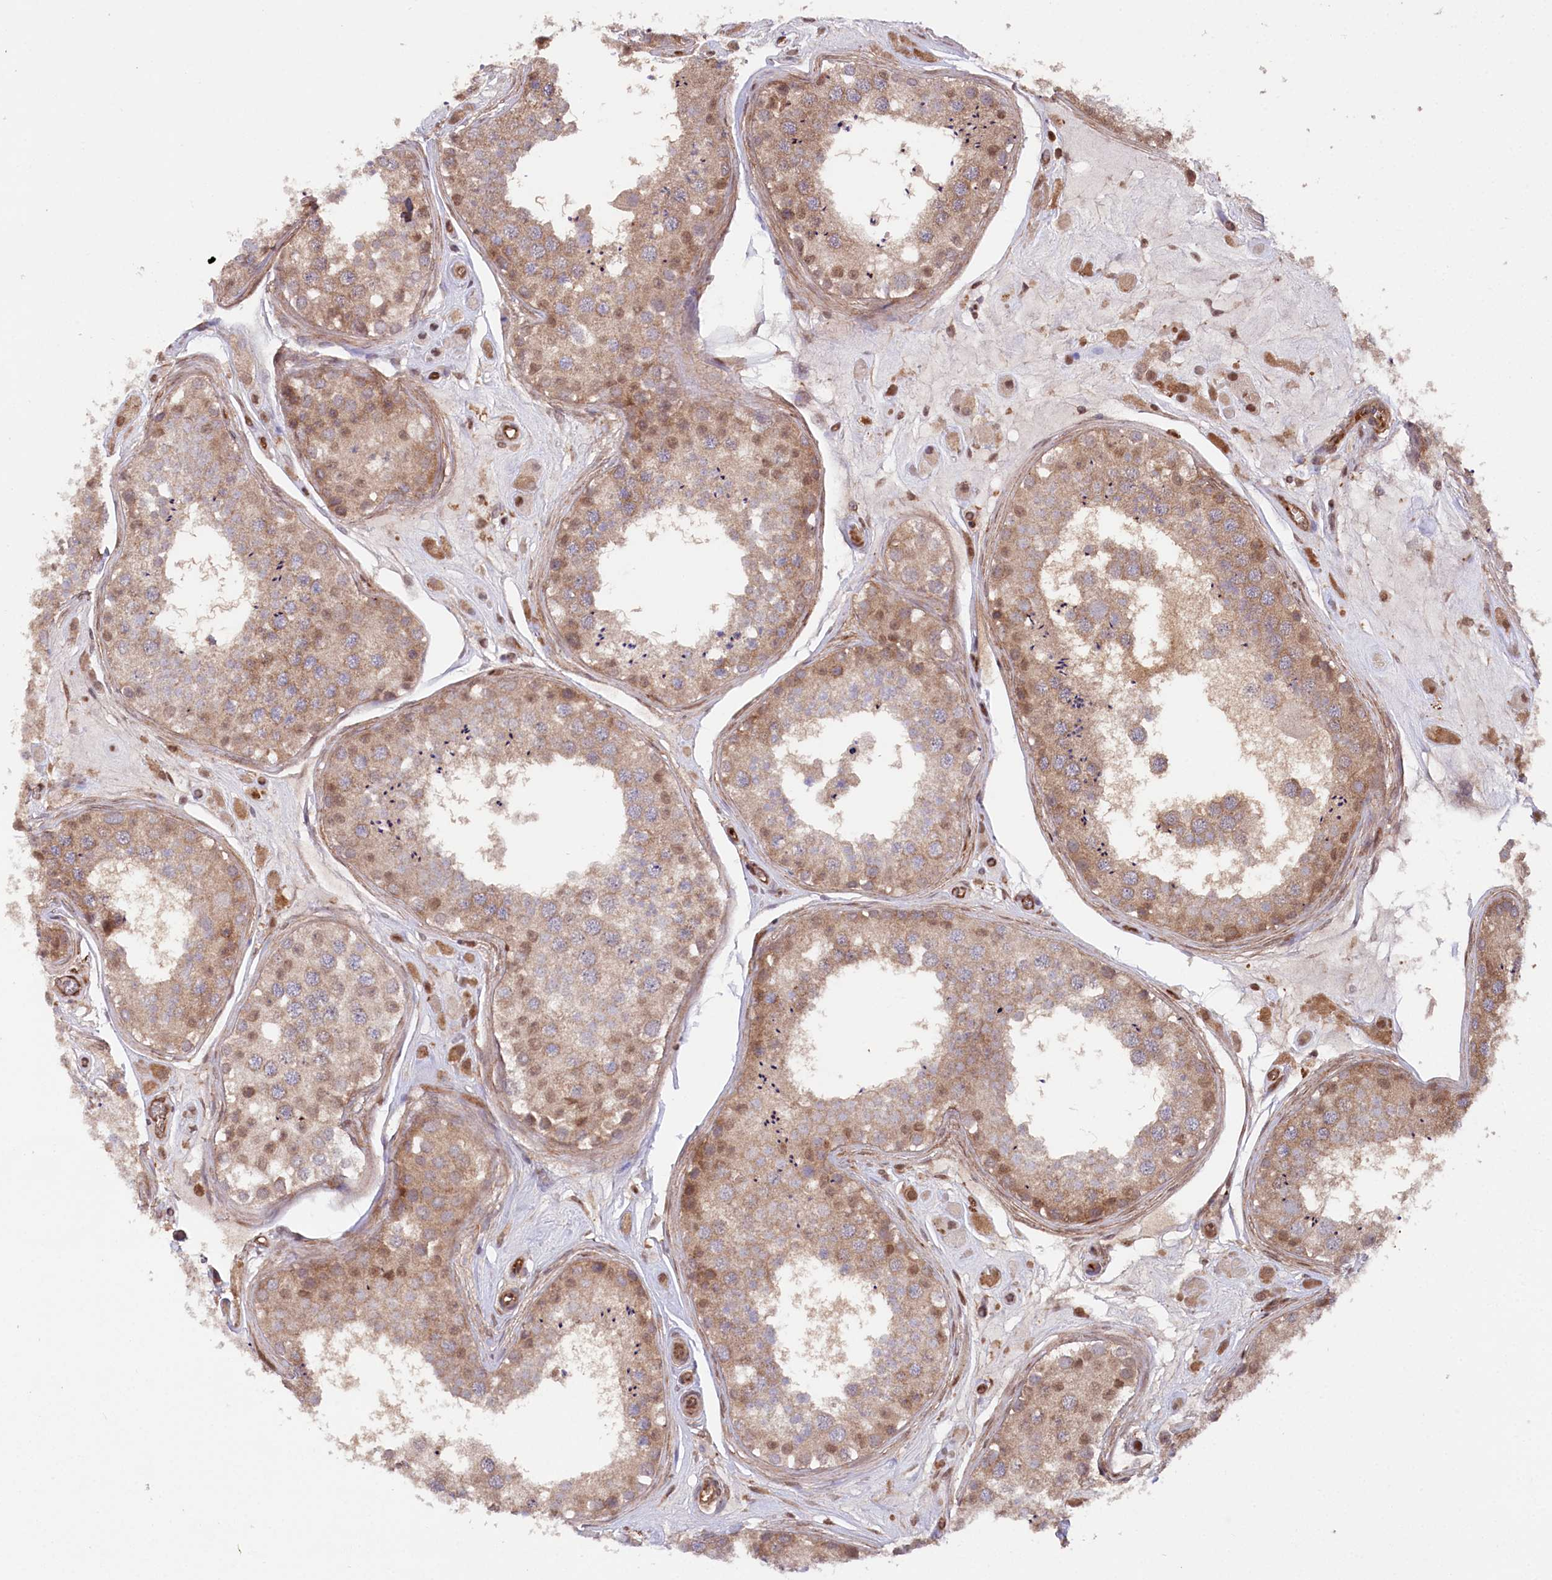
{"staining": {"intensity": "moderate", "quantity": ">75%", "location": "cytoplasmic/membranous"}, "tissue": "testis", "cell_type": "Cells in seminiferous ducts", "image_type": "normal", "snomed": [{"axis": "morphology", "description": "Normal tissue, NOS"}, {"axis": "topography", "description": "Testis"}], "caption": "Immunohistochemistry (IHC) image of normal human testis stained for a protein (brown), which shows medium levels of moderate cytoplasmic/membranous positivity in approximately >75% of cells in seminiferous ducts.", "gene": "LSG1", "patient": {"sex": "male", "age": 25}}